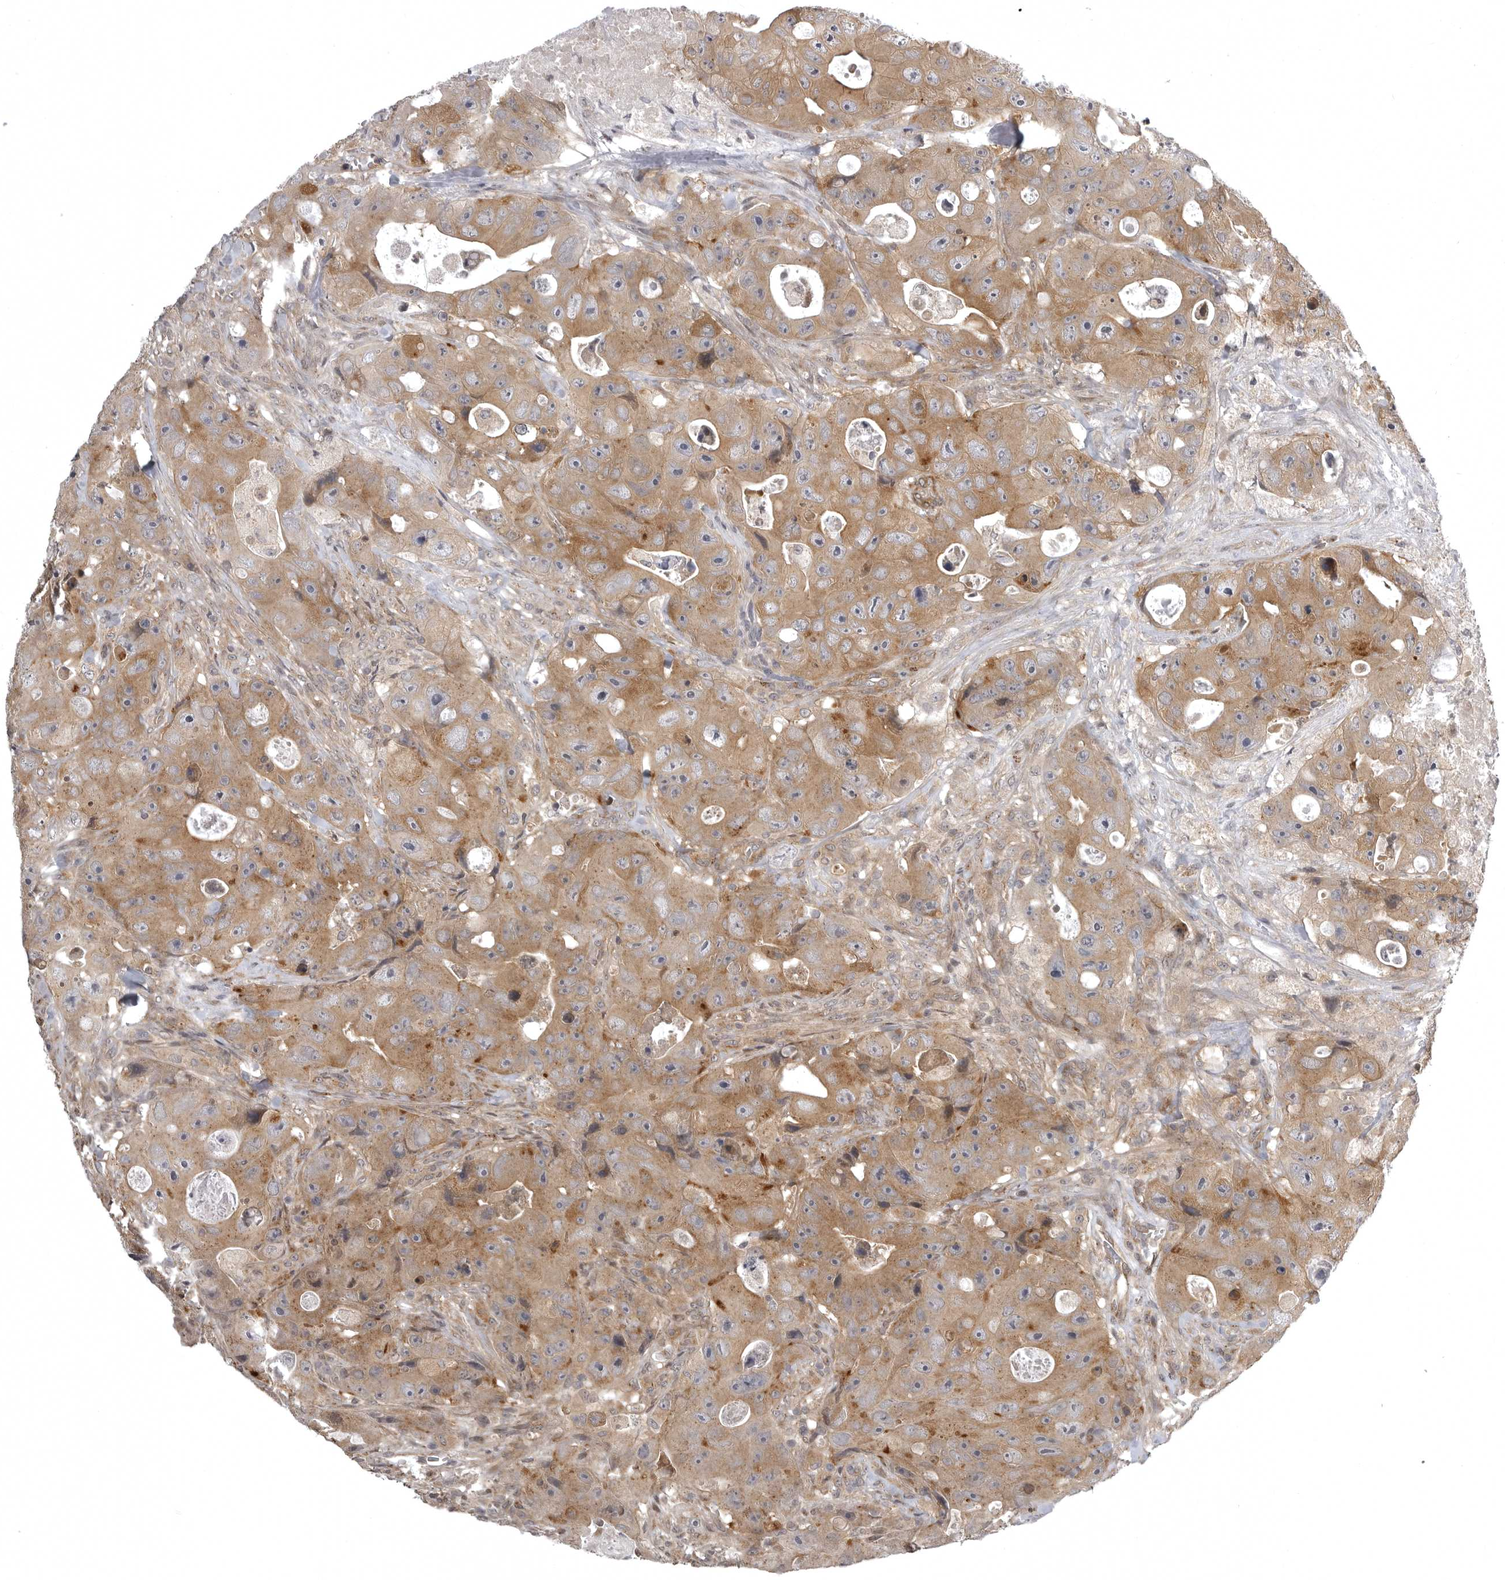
{"staining": {"intensity": "moderate", "quantity": ">75%", "location": "cytoplasmic/membranous"}, "tissue": "colorectal cancer", "cell_type": "Tumor cells", "image_type": "cancer", "snomed": [{"axis": "morphology", "description": "Adenocarcinoma, NOS"}, {"axis": "topography", "description": "Colon"}], "caption": "Protein staining exhibits moderate cytoplasmic/membranous expression in approximately >75% of tumor cells in adenocarcinoma (colorectal).", "gene": "SNX16", "patient": {"sex": "female", "age": 46}}